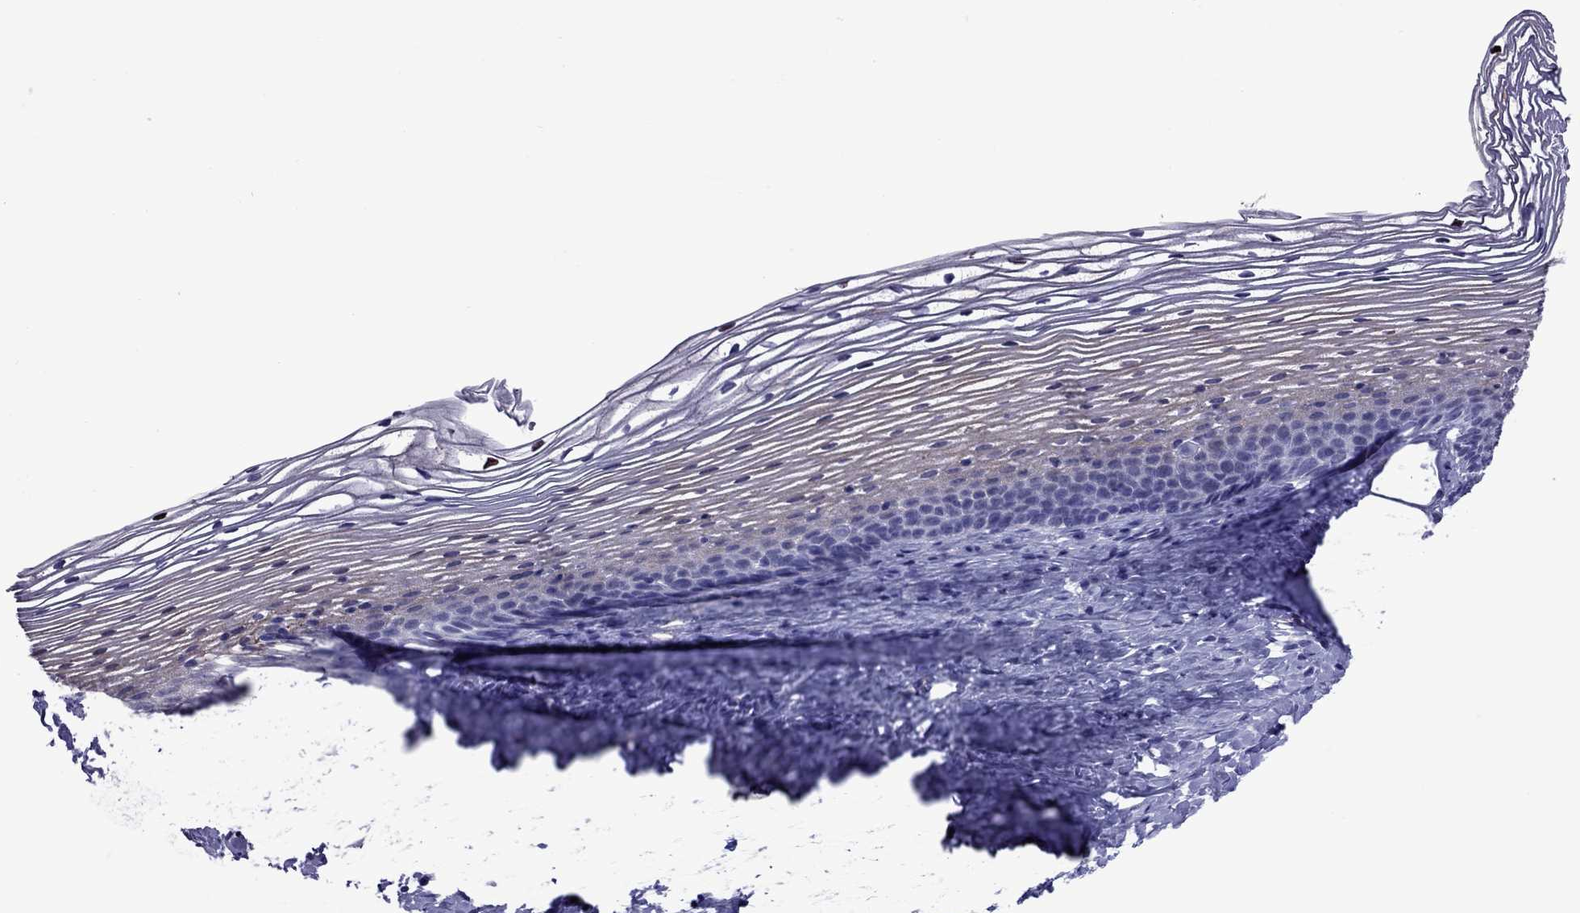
{"staining": {"intensity": "negative", "quantity": "none", "location": "none"}, "tissue": "cervix", "cell_type": "Glandular cells", "image_type": "normal", "snomed": [{"axis": "morphology", "description": "Normal tissue, NOS"}, {"axis": "topography", "description": "Cervix"}], "caption": "Photomicrograph shows no significant protein positivity in glandular cells of unremarkable cervix.", "gene": "CHRNA5", "patient": {"sex": "female", "age": 39}}